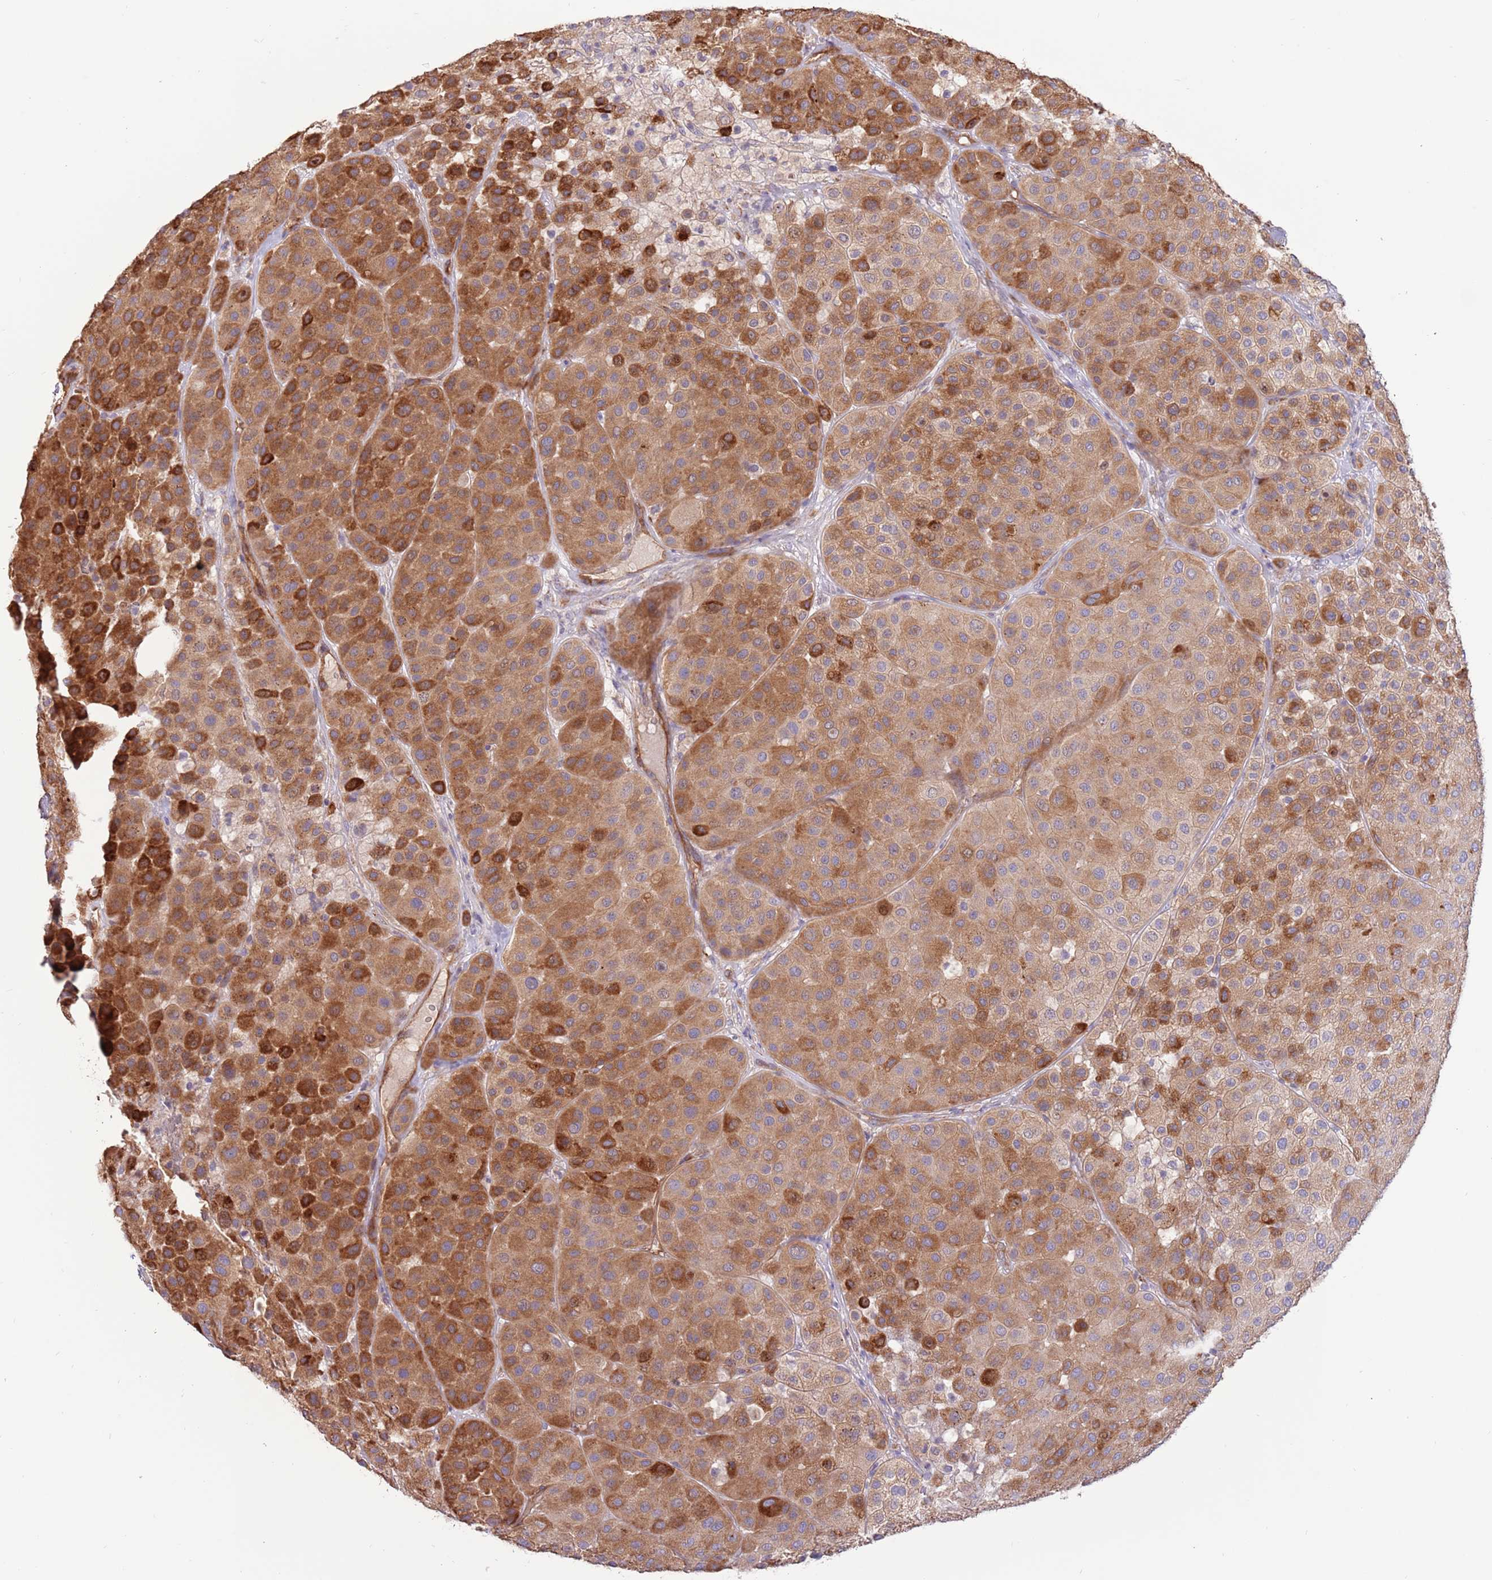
{"staining": {"intensity": "moderate", "quantity": ">75%", "location": "cytoplasmic/membranous"}, "tissue": "melanoma", "cell_type": "Tumor cells", "image_type": "cancer", "snomed": [{"axis": "morphology", "description": "Malignant melanoma, Metastatic site"}, {"axis": "topography", "description": "Smooth muscle"}], "caption": "Tumor cells show moderate cytoplasmic/membranous staining in about >75% of cells in malignant melanoma (metastatic site). Immunohistochemistry stains the protein in brown and the nuclei are stained blue.", "gene": "DOCK6", "patient": {"sex": "male", "age": 41}}